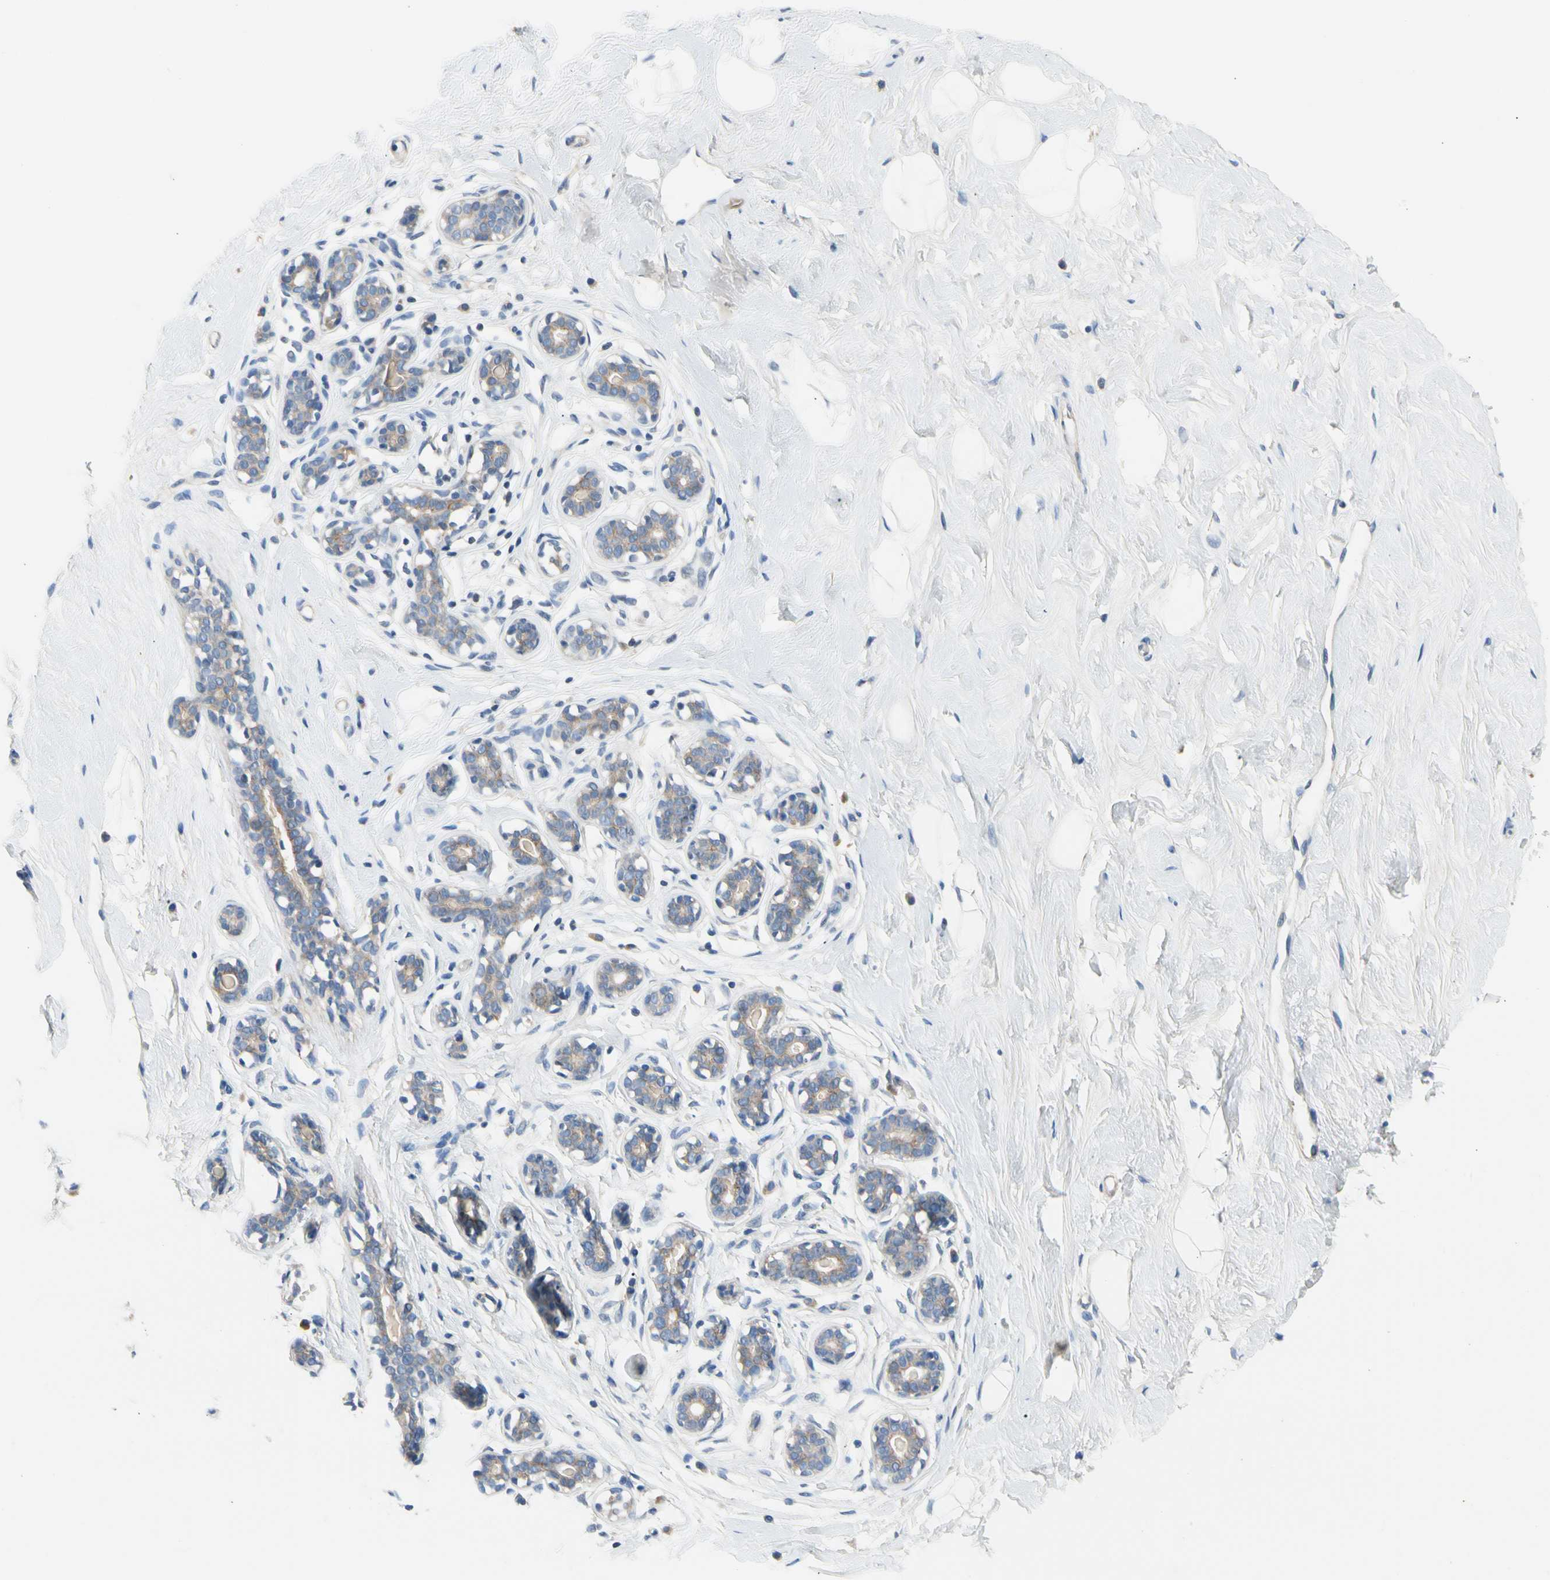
{"staining": {"intensity": "negative", "quantity": "none", "location": "none"}, "tissue": "breast", "cell_type": "Adipocytes", "image_type": "normal", "snomed": [{"axis": "morphology", "description": "Normal tissue, NOS"}, {"axis": "topography", "description": "Breast"}], "caption": "IHC photomicrograph of benign breast: human breast stained with DAB shows no significant protein positivity in adipocytes. The staining was performed using DAB to visualize the protein expression in brown, while the nuclei were stained in blue with hematoxylin (Magnification: 20x).", "gene": "CA14", "patient": {"sex": "female", "age": 23}}